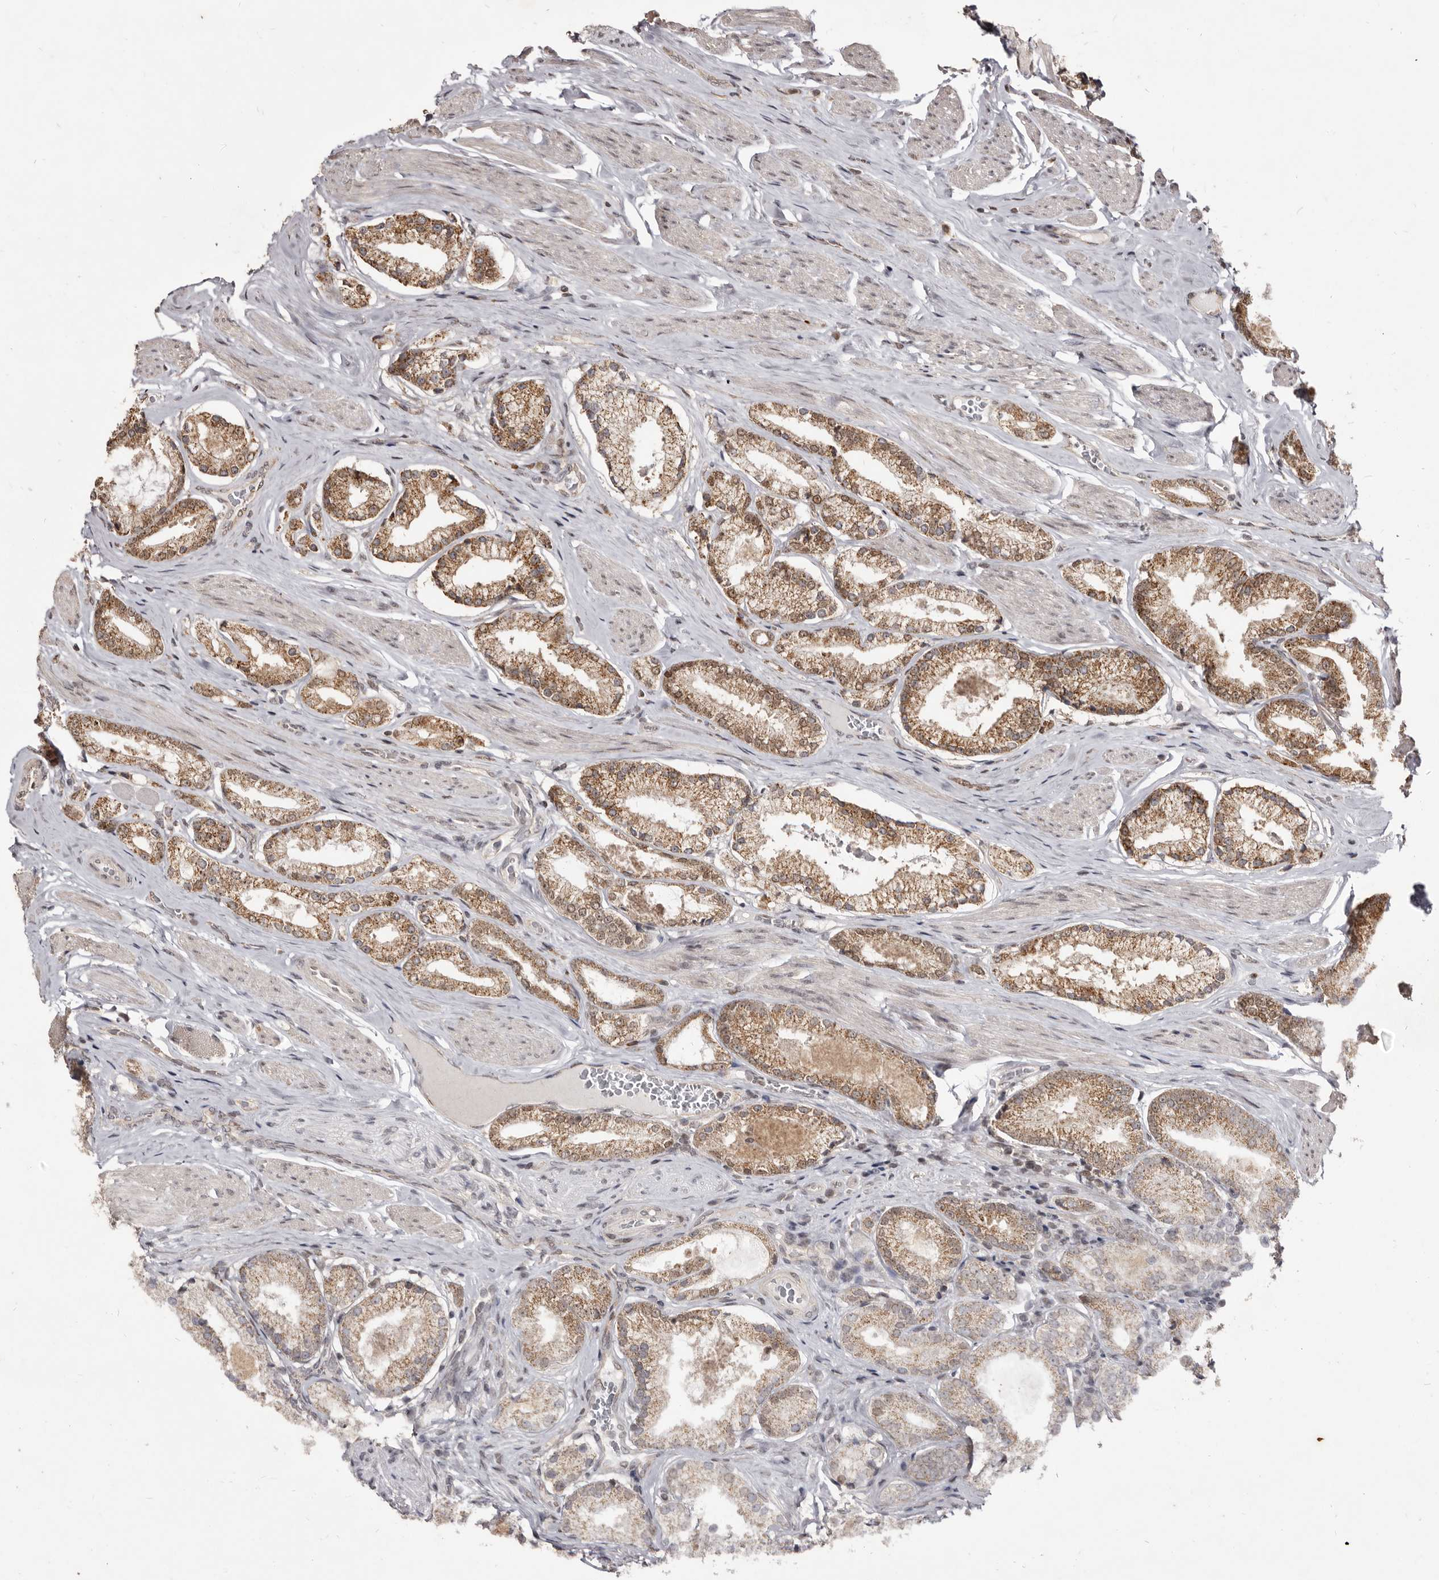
{"staining": {"intensity": "moderate", "quantity": ">75%", "location": "cytoplasmic/membranous"}, "tissue": "prostate cancer", "cell_type": "Tumor cells", "image_type": "cancer", "snomed": [{"axis": "morphology", "description": "Adenocarcinoma, Low grade"}, {"axis": "topography", "description": "Prostate"}], "caption": "Adenocarcinoma (low-grade) (prostate) was stained to show a protein in brown. There is medium levels of moderate cytoplasmic/membranous positivity in about >75% of tumor cells.", "gene": "THUMPD1", "patient": {"sex": "male", "age": 71}}